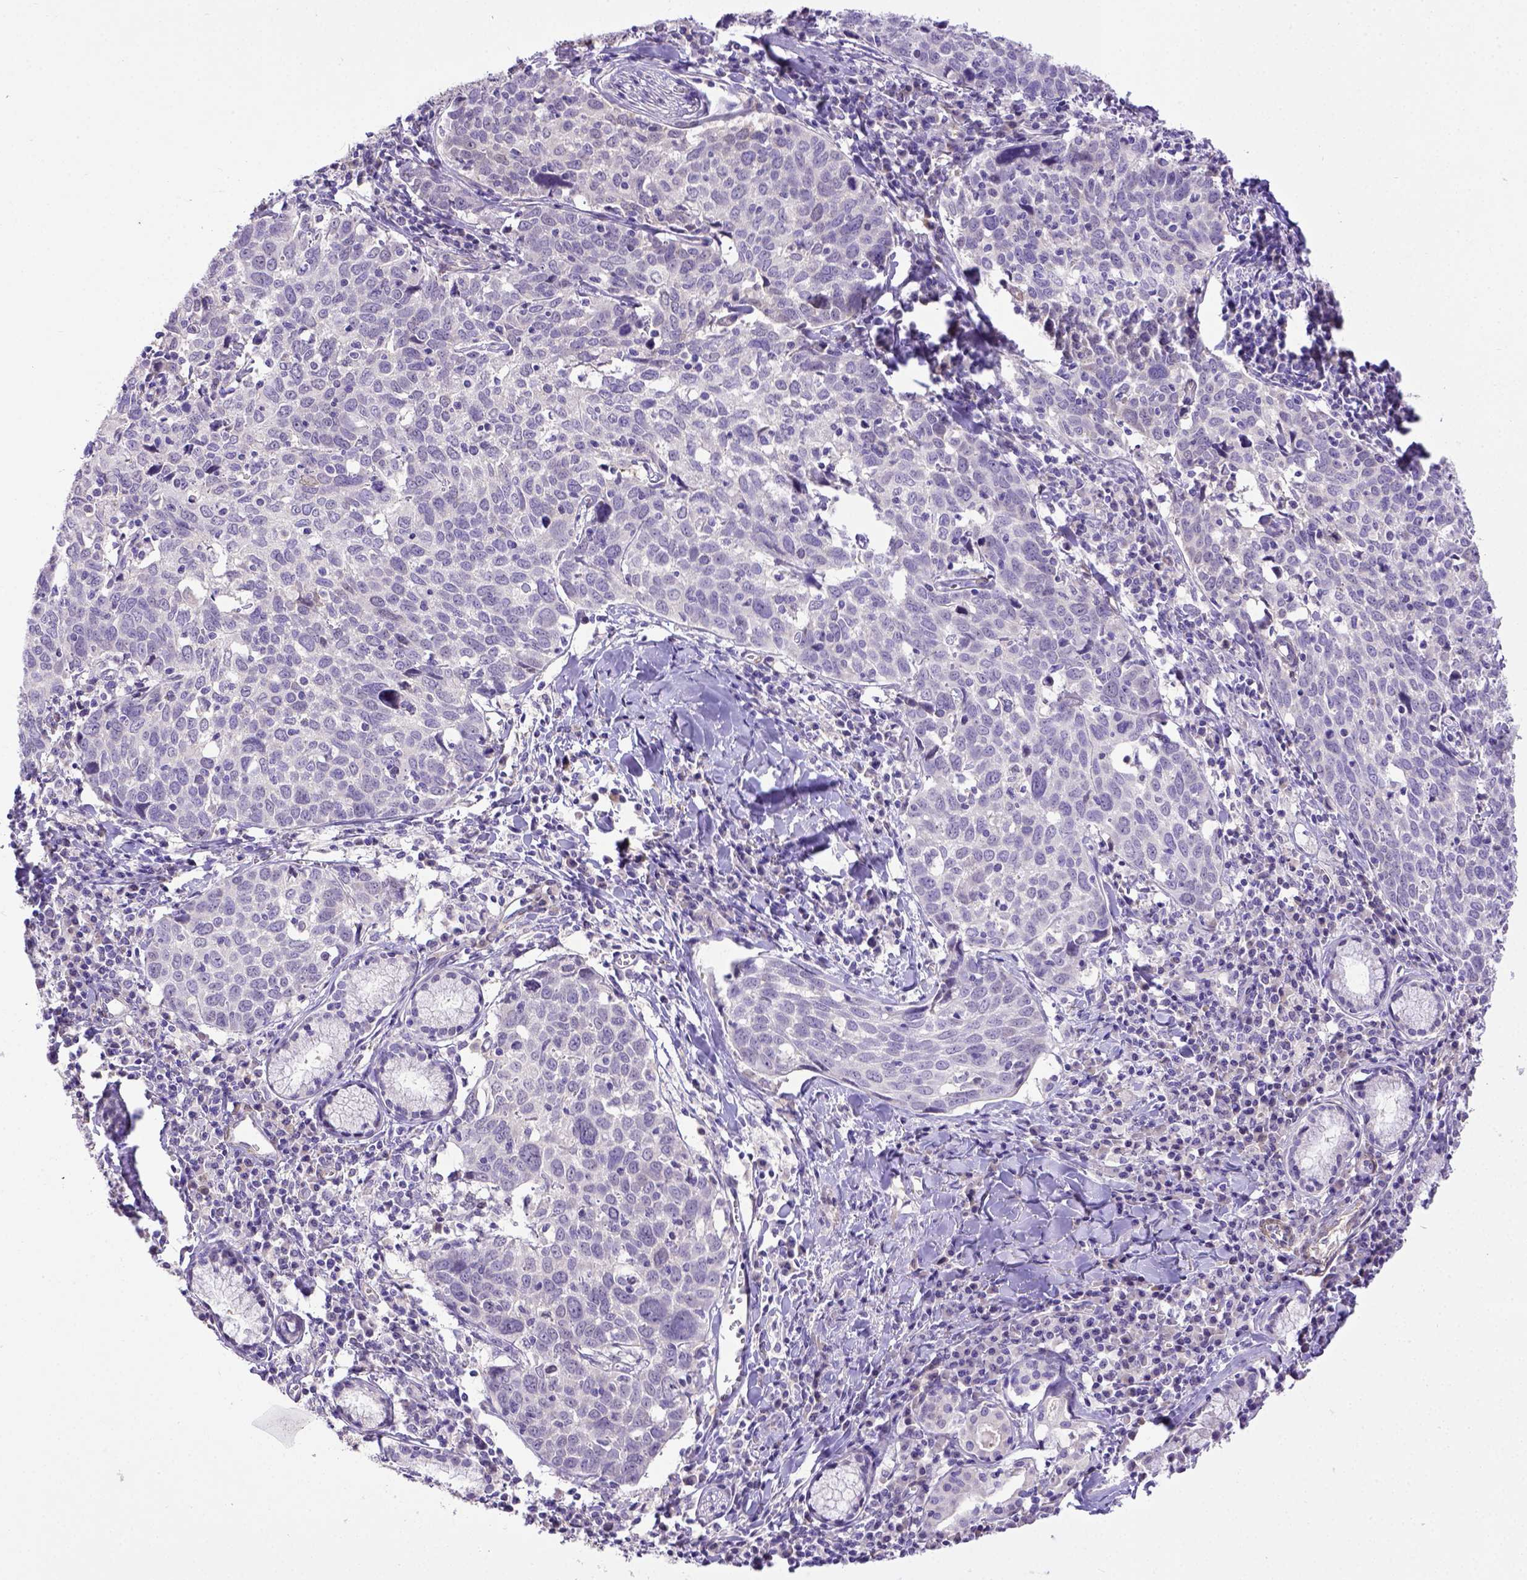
{"staining": {"intensity": "negative", "quantity": "none", "location": "none"}, "tissue": "lung cancer", "cell_type": "Tumor cells", "image_type": "cancer", "snomed": [{"axis": "morphology", "description": "Squamous cell carcinoma, NOS"}, {"axis": "topography", "description": "Lung"}], "caption": "The photomicrograph reveals no significant staining in tumor cells of lung cancer.", "gene": "BTN1A1", "patient": {"sex": "male", "age": 57}}